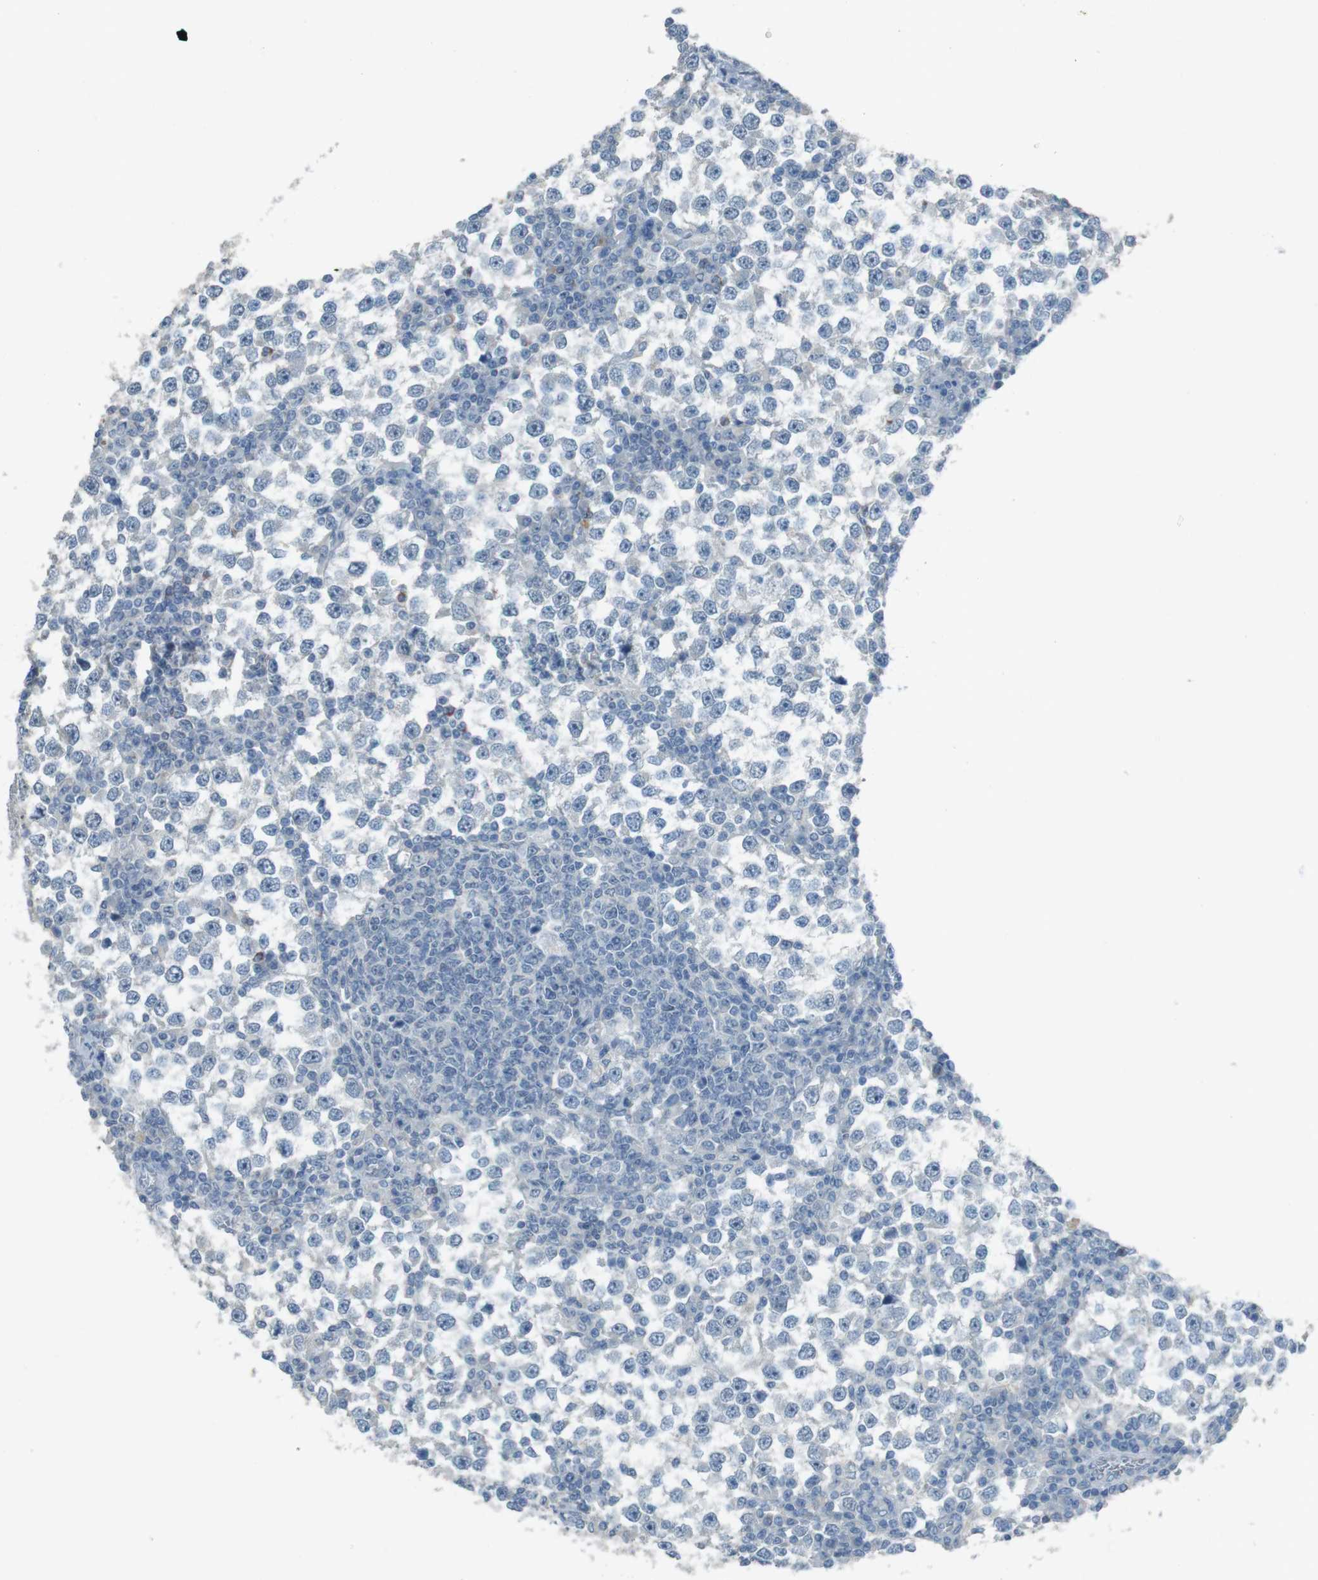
{"staining": {"intensity": "negative", "quantity": "none", "location": "none"}, "tissue": "testis cancer", "cell_type": "Tumor cells", "image_type": "cancer", "snomed": [{"axis": "morphology", "description": "Seminoma, NOS"}, {"axis": "topography", "description": "Testis"}], "caption": "Protein analysis of testis cancer (seminoma) reveals no significant positivity in tumor cells.", "gene": "ENTPD7", "patient": {"sex": "male", "age": 65}}